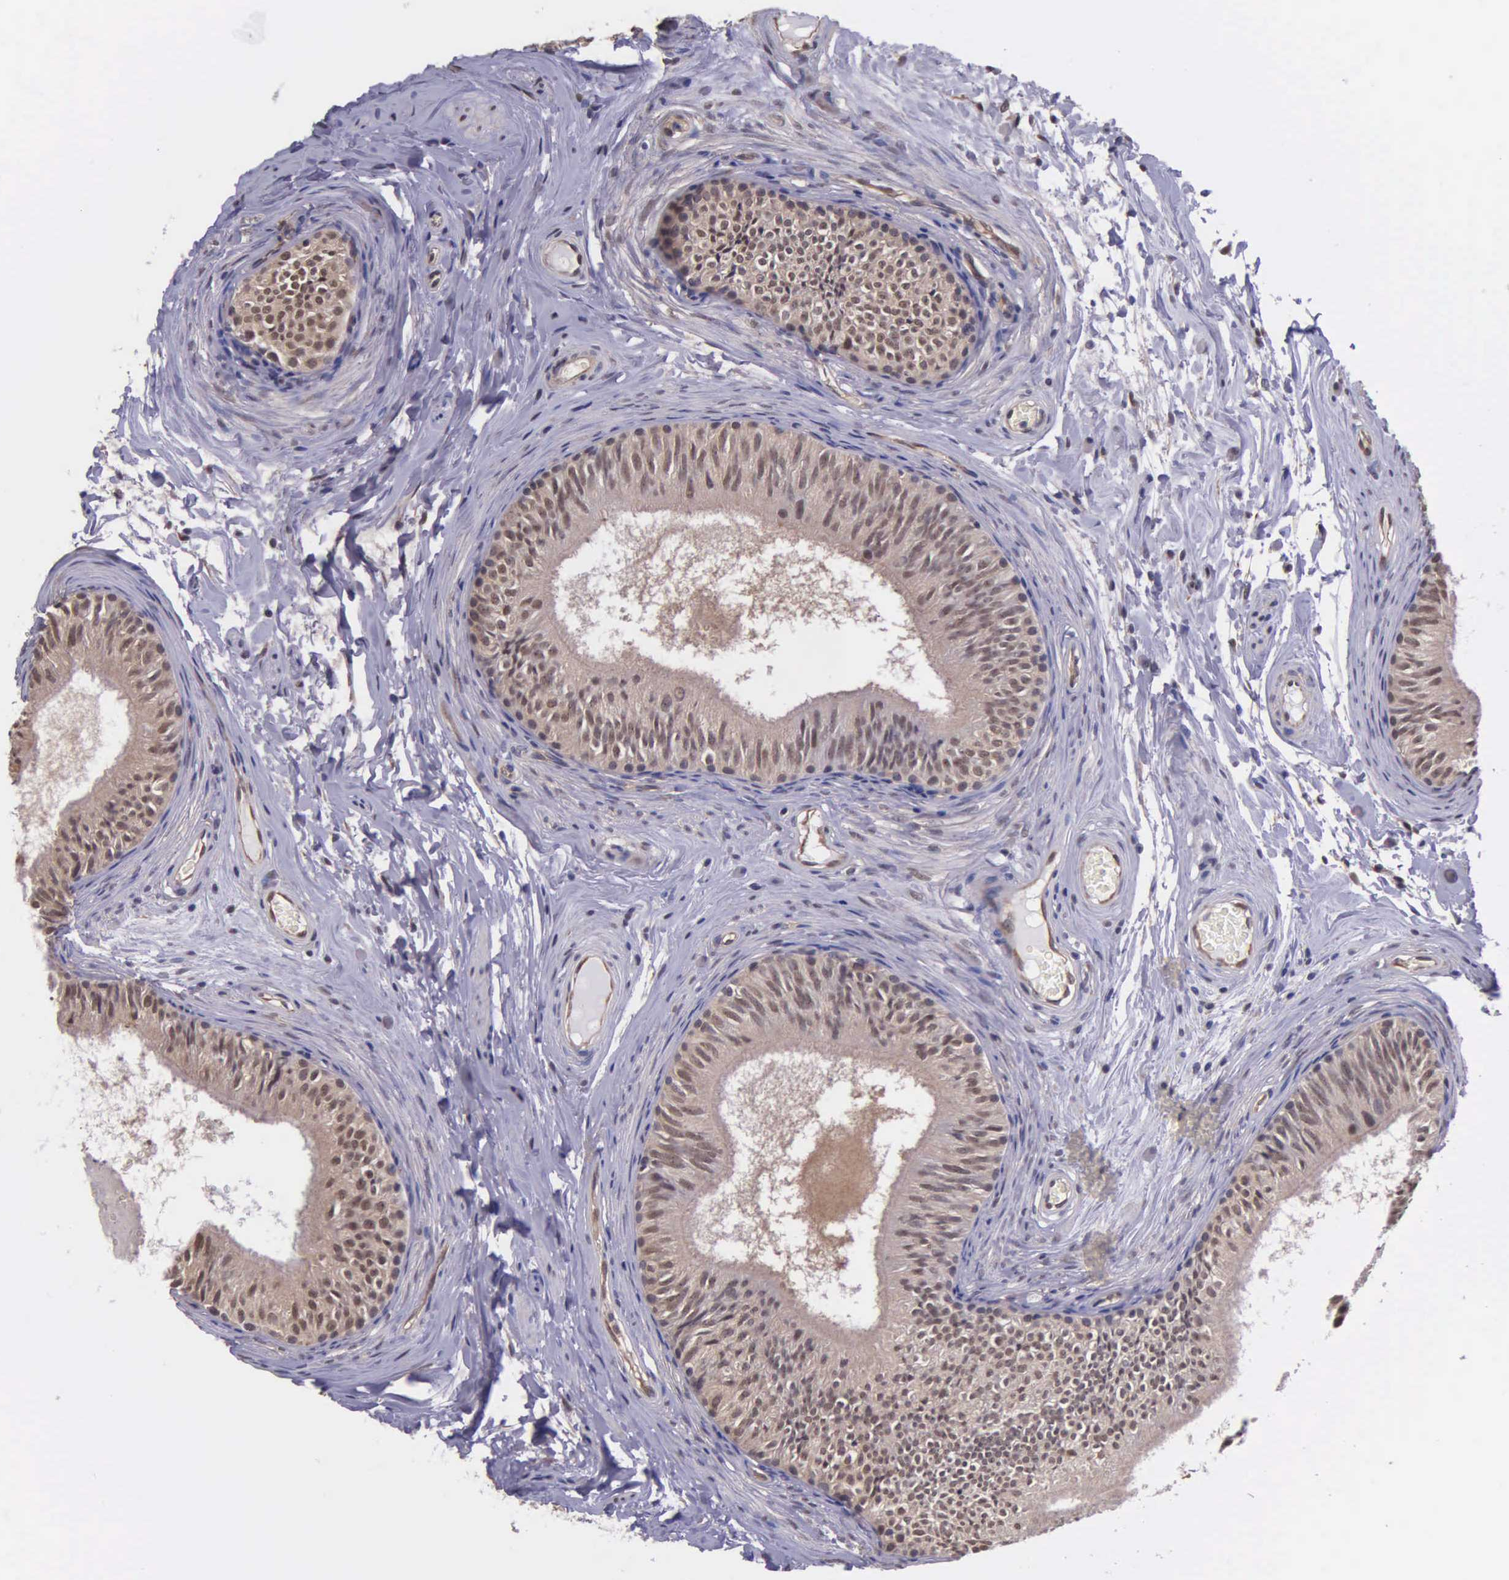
{"staining": {"intensity": "moderate", "quantity": ">75%", "location": "cytoplasmic/membranous,nuclear"}, "tissue": "epididymis", "cell_type": "Glandular cells", "image_type": "normal", "snomed": [{"axis": "morphology", "description": "Normal tissue, NOS"}, {"axis": "topography", "description": "Epididymis"}], "caption": "The immunohistochemical stain shows moderate cytoplasmic/membranous,nuclear positivity in glandular cells of normal epididymis. (DAB (3,3'-diaminobenzidine) = brown stain, brightfield microscopy at high magnification).", "gene": "PSMC1", "patient": {"sex": "male", "age": 23}}